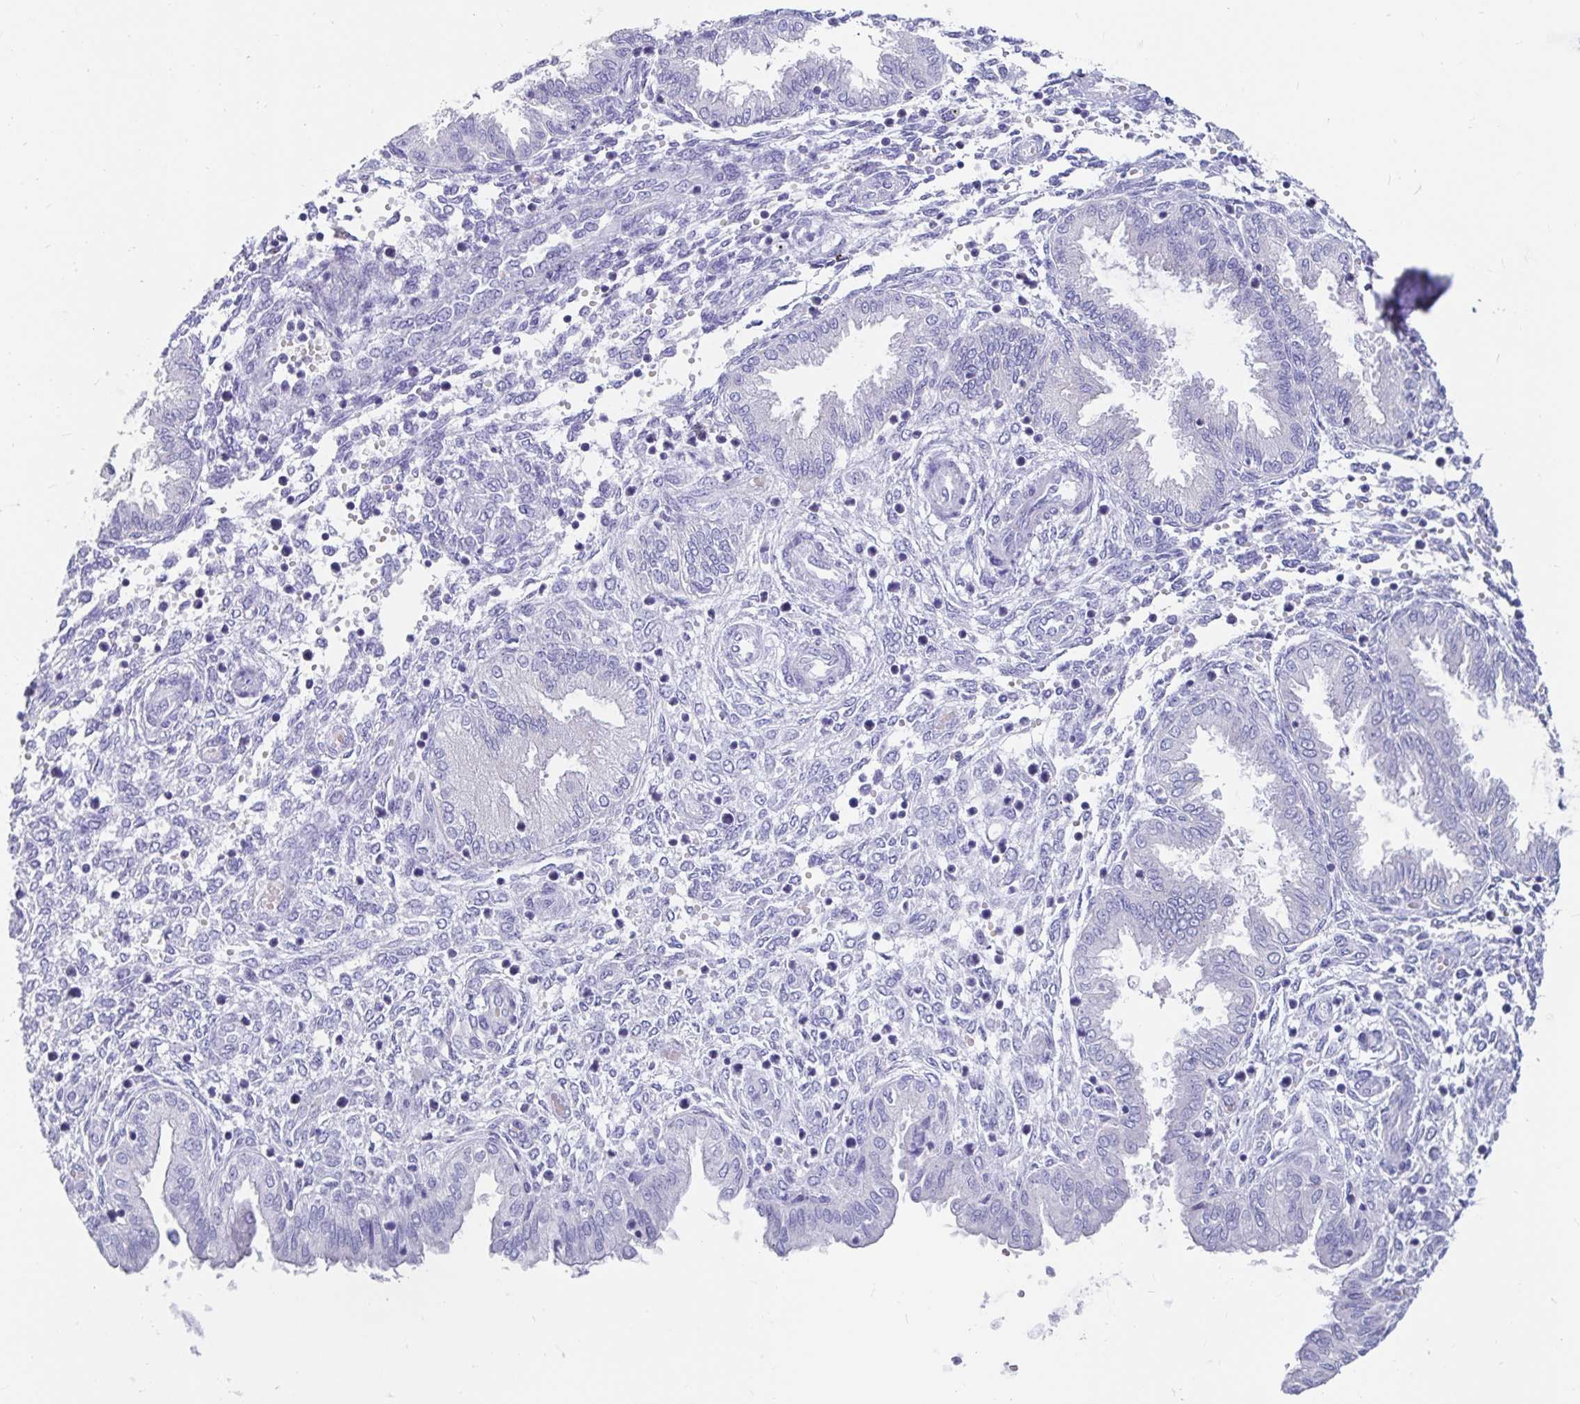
{"staining": {"intensity": "negative", "quantity": "none", "location": "none"}, "tissue": "endometrium", "cell_type": "Cells in endometrial stroma", "image_type": "normal", "snomed": [{"axis": "morphology", "description": "Normal tissue, NOS"}, {"axis": "topography", "description": "Endometrium"}], "caption": "Immunohistochemistry photomicrograph of benign human endometrium stained for a protein (brown), which shows no positivity in cells in endometrial stroma.", "gene": "ZPBP2", "patient": {"sex": "female", "age": 33}}